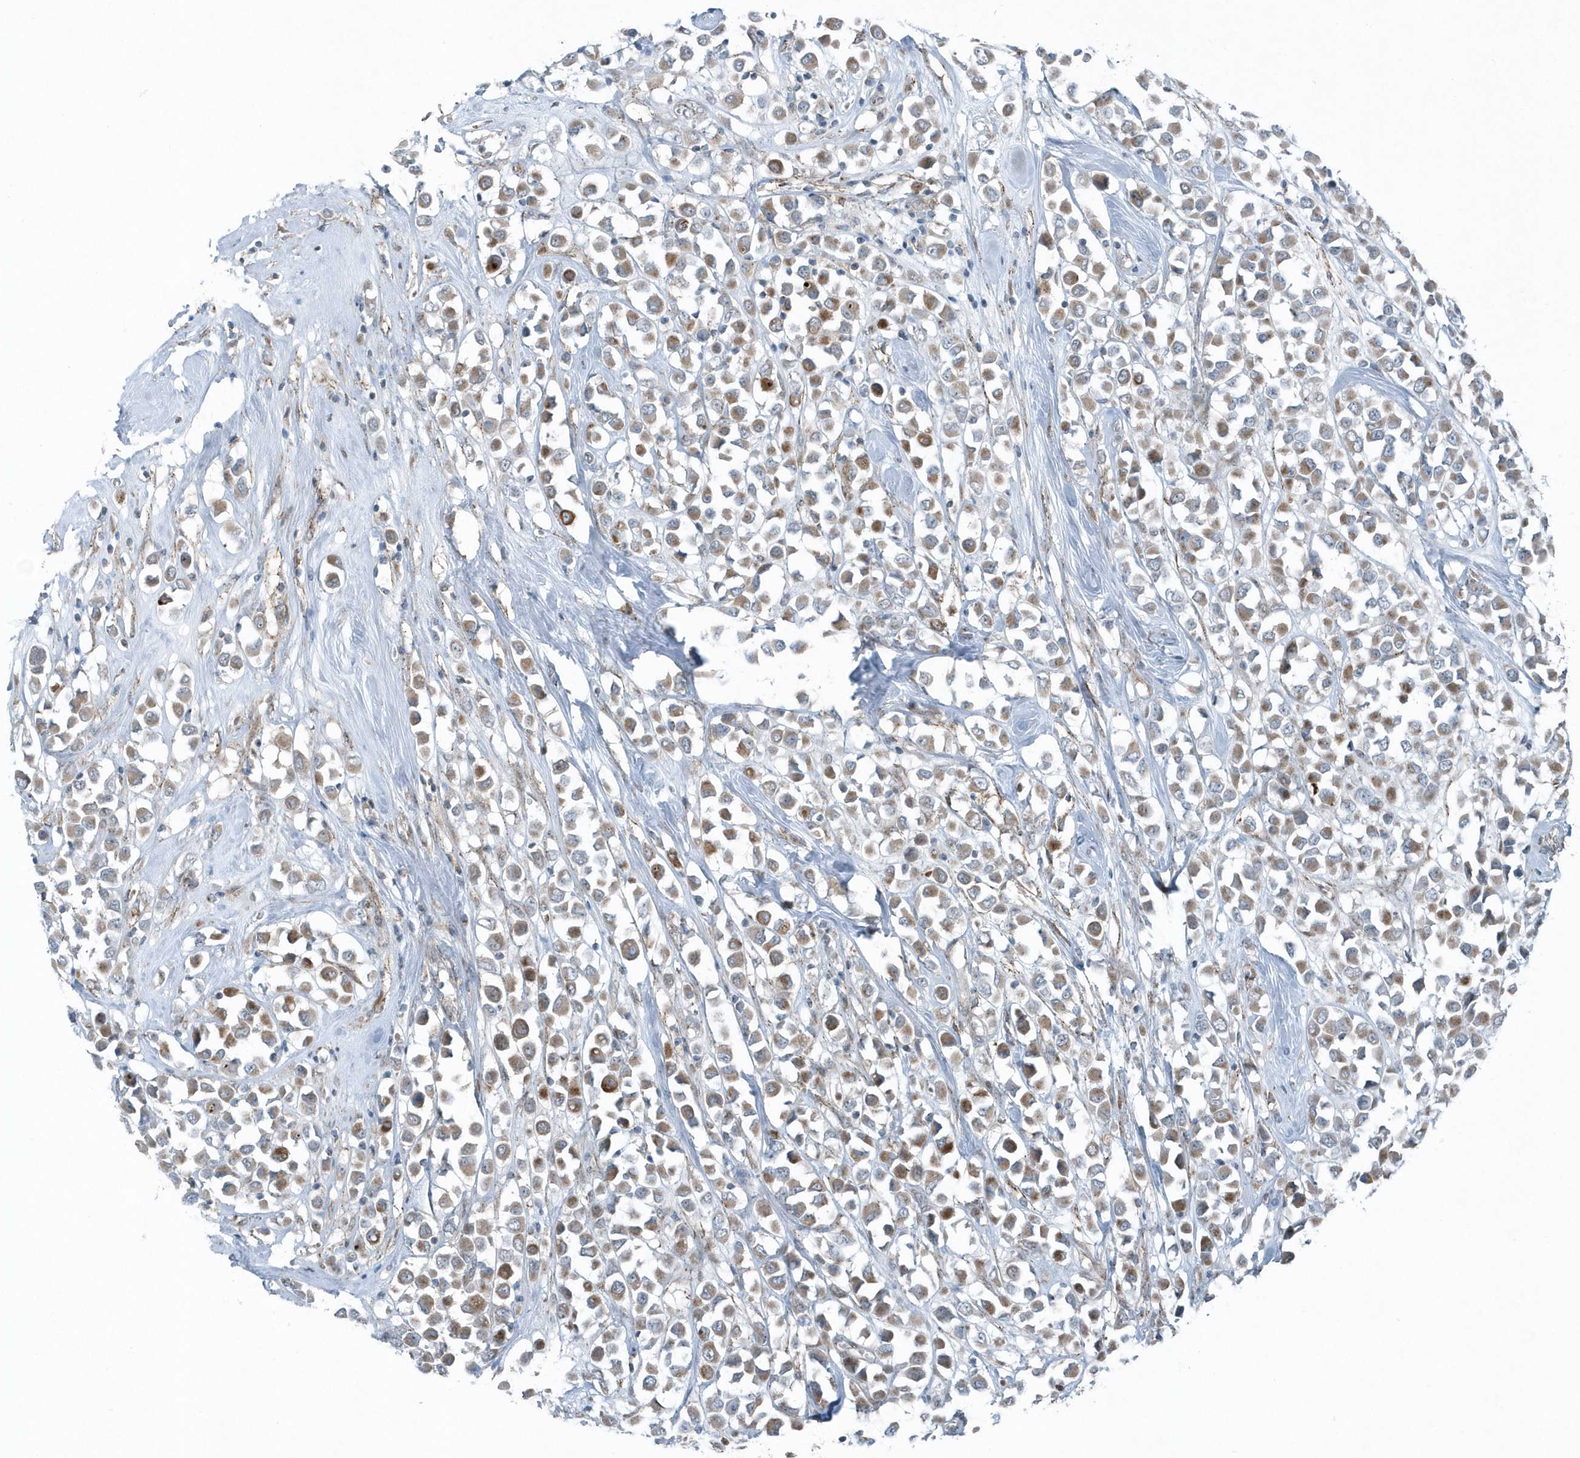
{"staining": {"intensity": "moderate", "quantity": "25%-75%", "location": "cytoplasmic/membranous"}, "tissue": "breast cancer", "cell_type": "Tumor cells", "image_type": "cancer", "snomed": [{"axis": "morphology", "description": "Duct carcinoma"}, {"axis": "topography", "description": "Breast"}], "caption": "Immunohistochemical staining of human breast cancer (invasive ductal carcinoma) demonstrates medium levels of moderate cytoplasmic/membranous protein positivity in approximately 25%-75% of tumor cells.", "gene": "GCC2", "patient": {"sex": "female", "age": 61}}